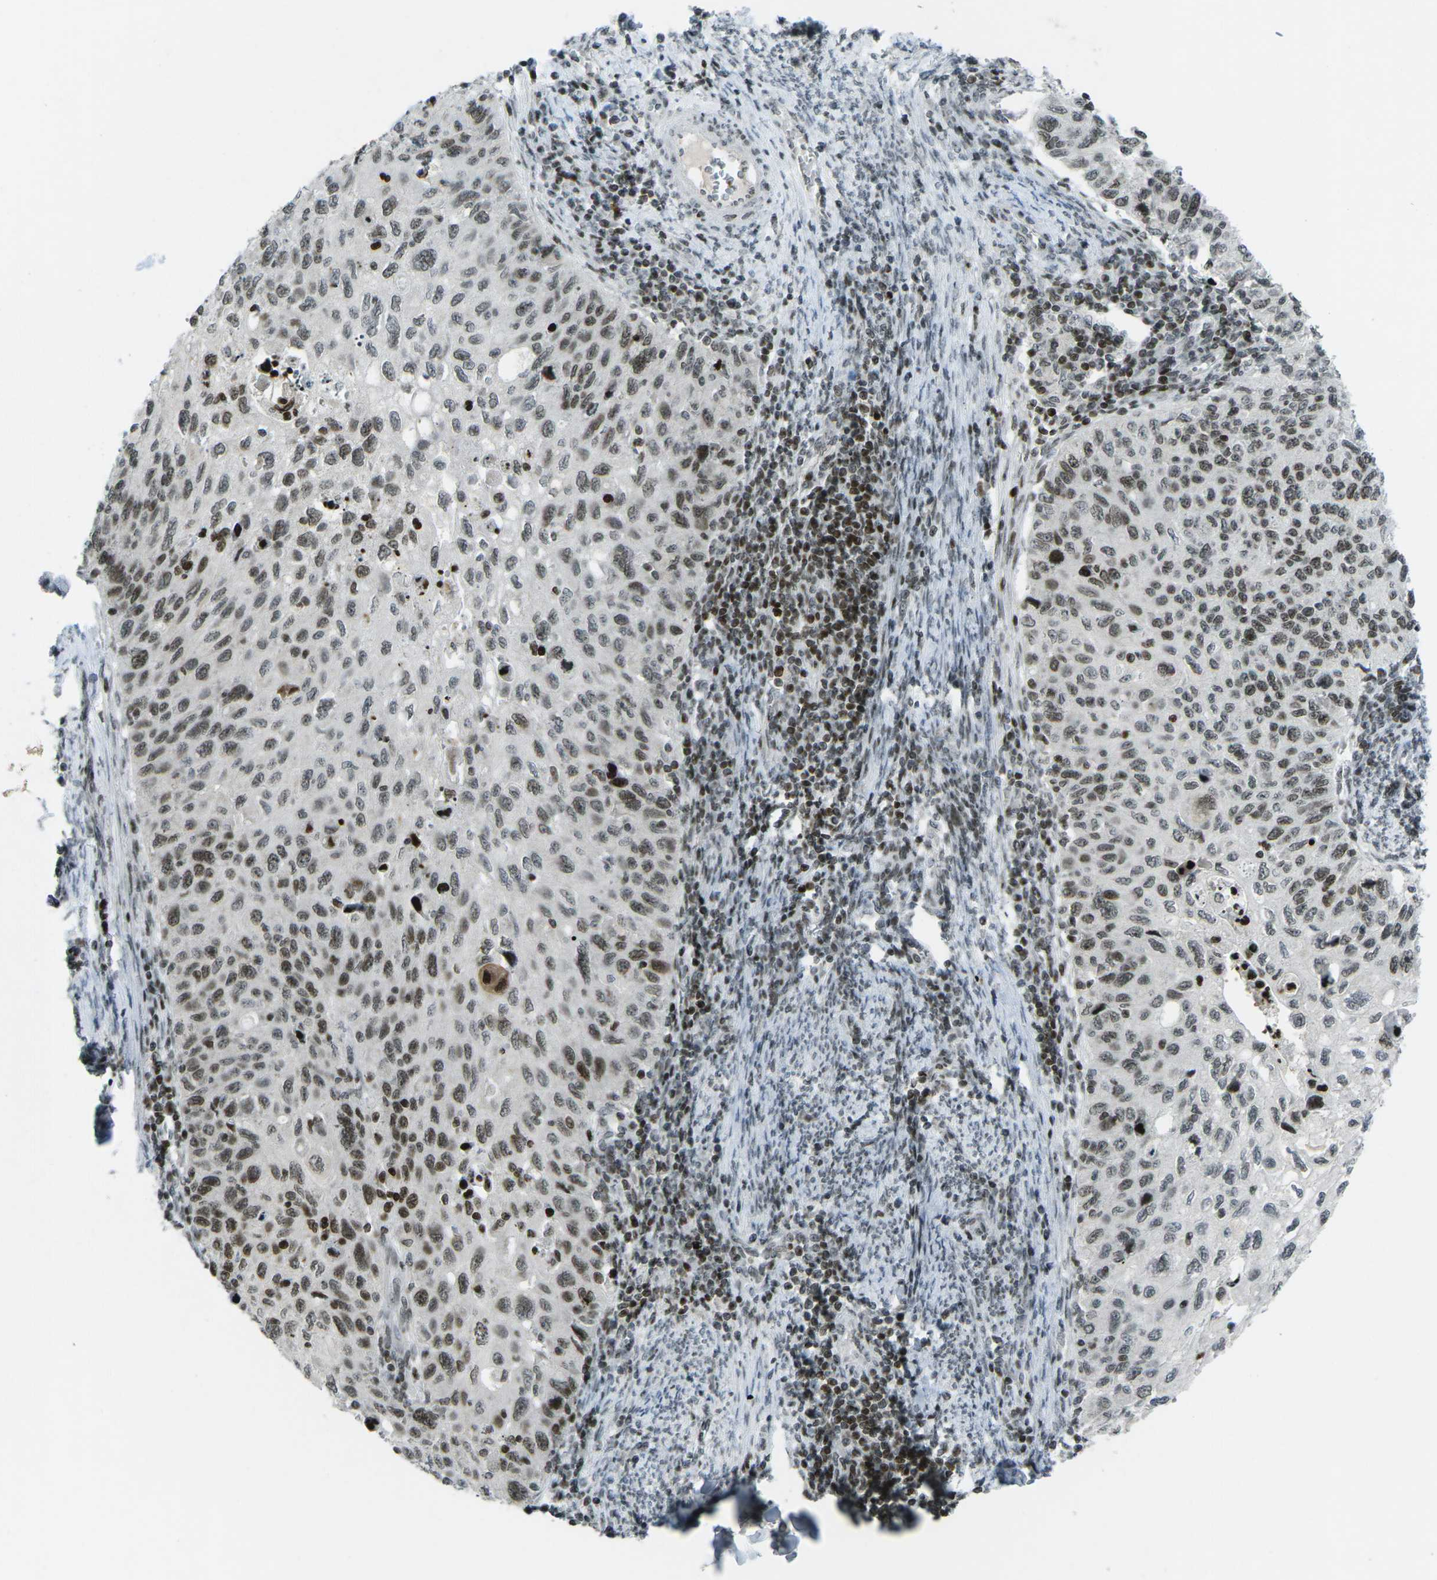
{"staining": {"intensity": "moderate", "quantity": ">75%", "location": "nuclear"}, "tissue": "cervical cancer", "cell_type": "Tumor cells", "image_type": "cancer", "snomed": [{"axis": "morphology", "description": "Squamous cell carcinoma, NOS"}, {"axis": "topography", "description": "Cervix"}], "caption": "IHC of squamous cell carcinoma (cervical) reveals medium levels of moderate nuclear positivity in approximately >75% of tumor cells.", "gene": "EME1", "patient": {"sex": "female", "age": 70}}